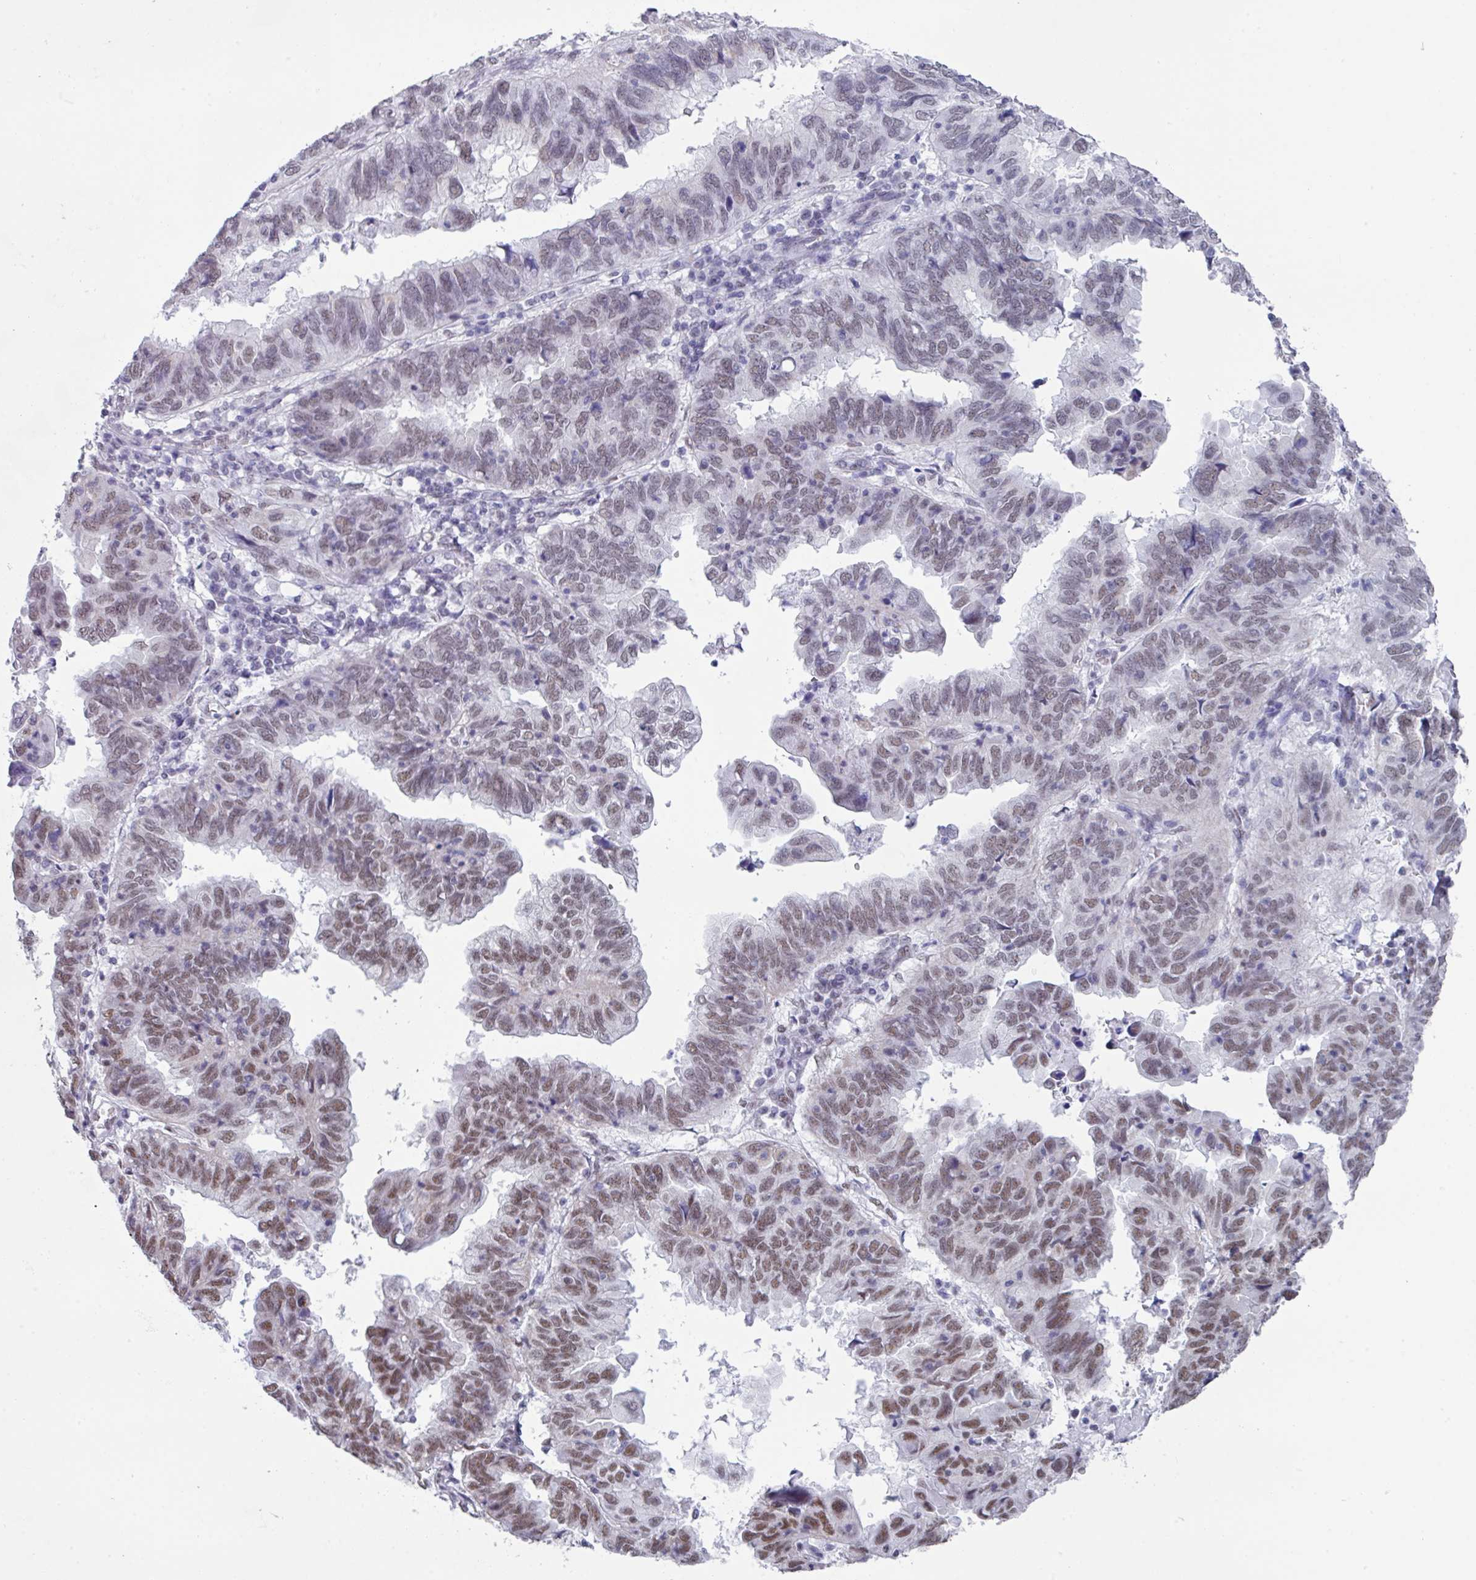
{"staining": {"intensity": "weak", "quantity": "25%-75%", "location": "nuclear"}, "tissue": "endometrial cancer", "cell_type": "Tumor cells", "image_type": "cancer", "snomed": [{"axis": "morphology", "description": "Adenocarcinoma, NOS"}, {"axis": "topography", "description": "Uterus"}], "caption": "Endometrial cancer stained with immunohistochemistry displays weak nuclear staining in approximately 25%-75% of tumor cells.", "gene": "PUF60", "patient": {"sex": "female", "age": 77}}